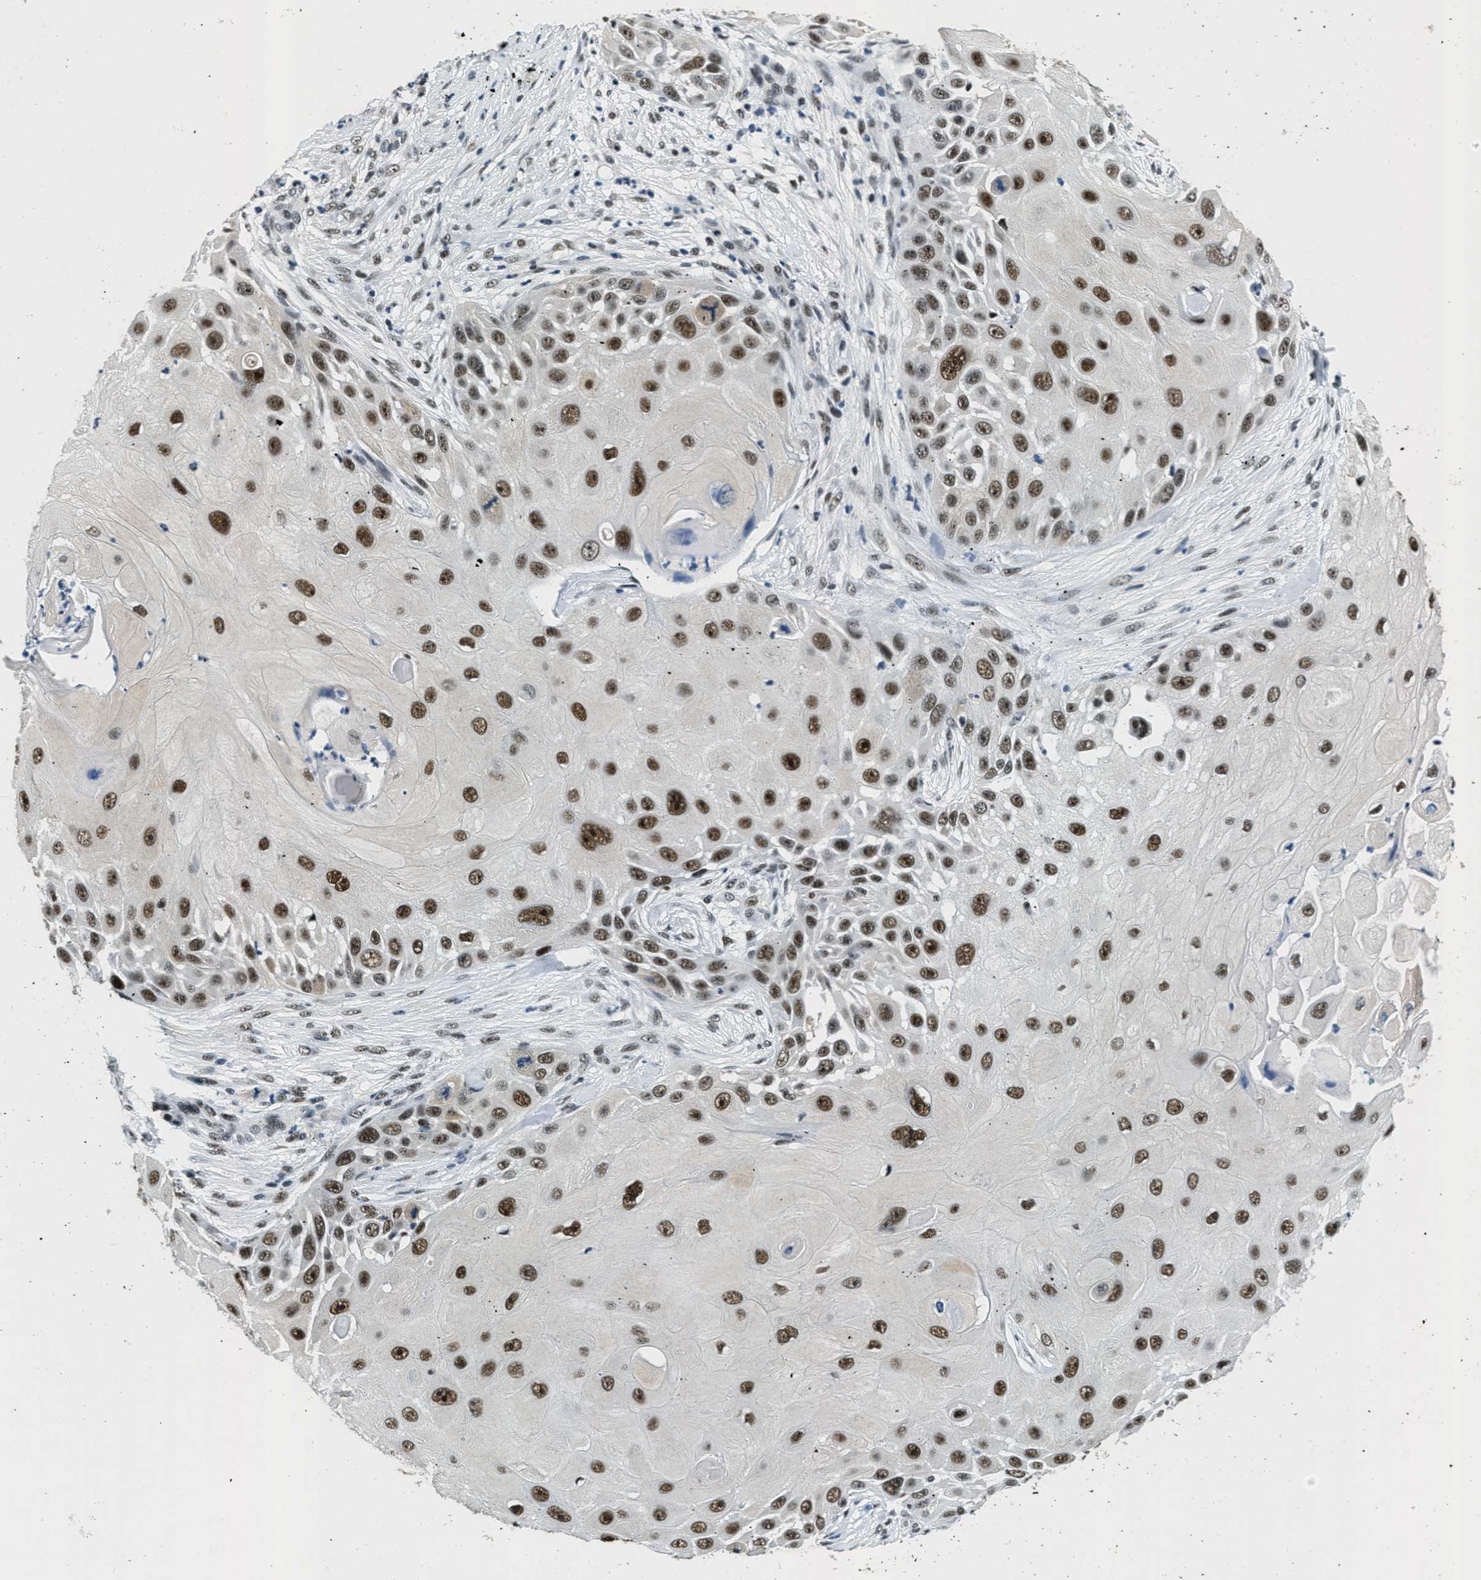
{"staining": {"intensity": "strong", "quantity": ">75%", "location": "nuclear"}, "tissue": "skin cancer", "cell_type": "Tumor cells", "image_type": "cancer", "snomed": [{"axis": "morphology", "description": "Squamous cell carcinoma, NOS"}, {"axis": "topography", "description": "Skin"}], "caption": "Approximately >75% of tumor cells in human squamous cell carcinoma (skin) reveal strong nuclear protein positivity as visualized by brown immunohistochemical staining.", "gene": "SSB", "patient": {"sex": "female", "age": 44}}